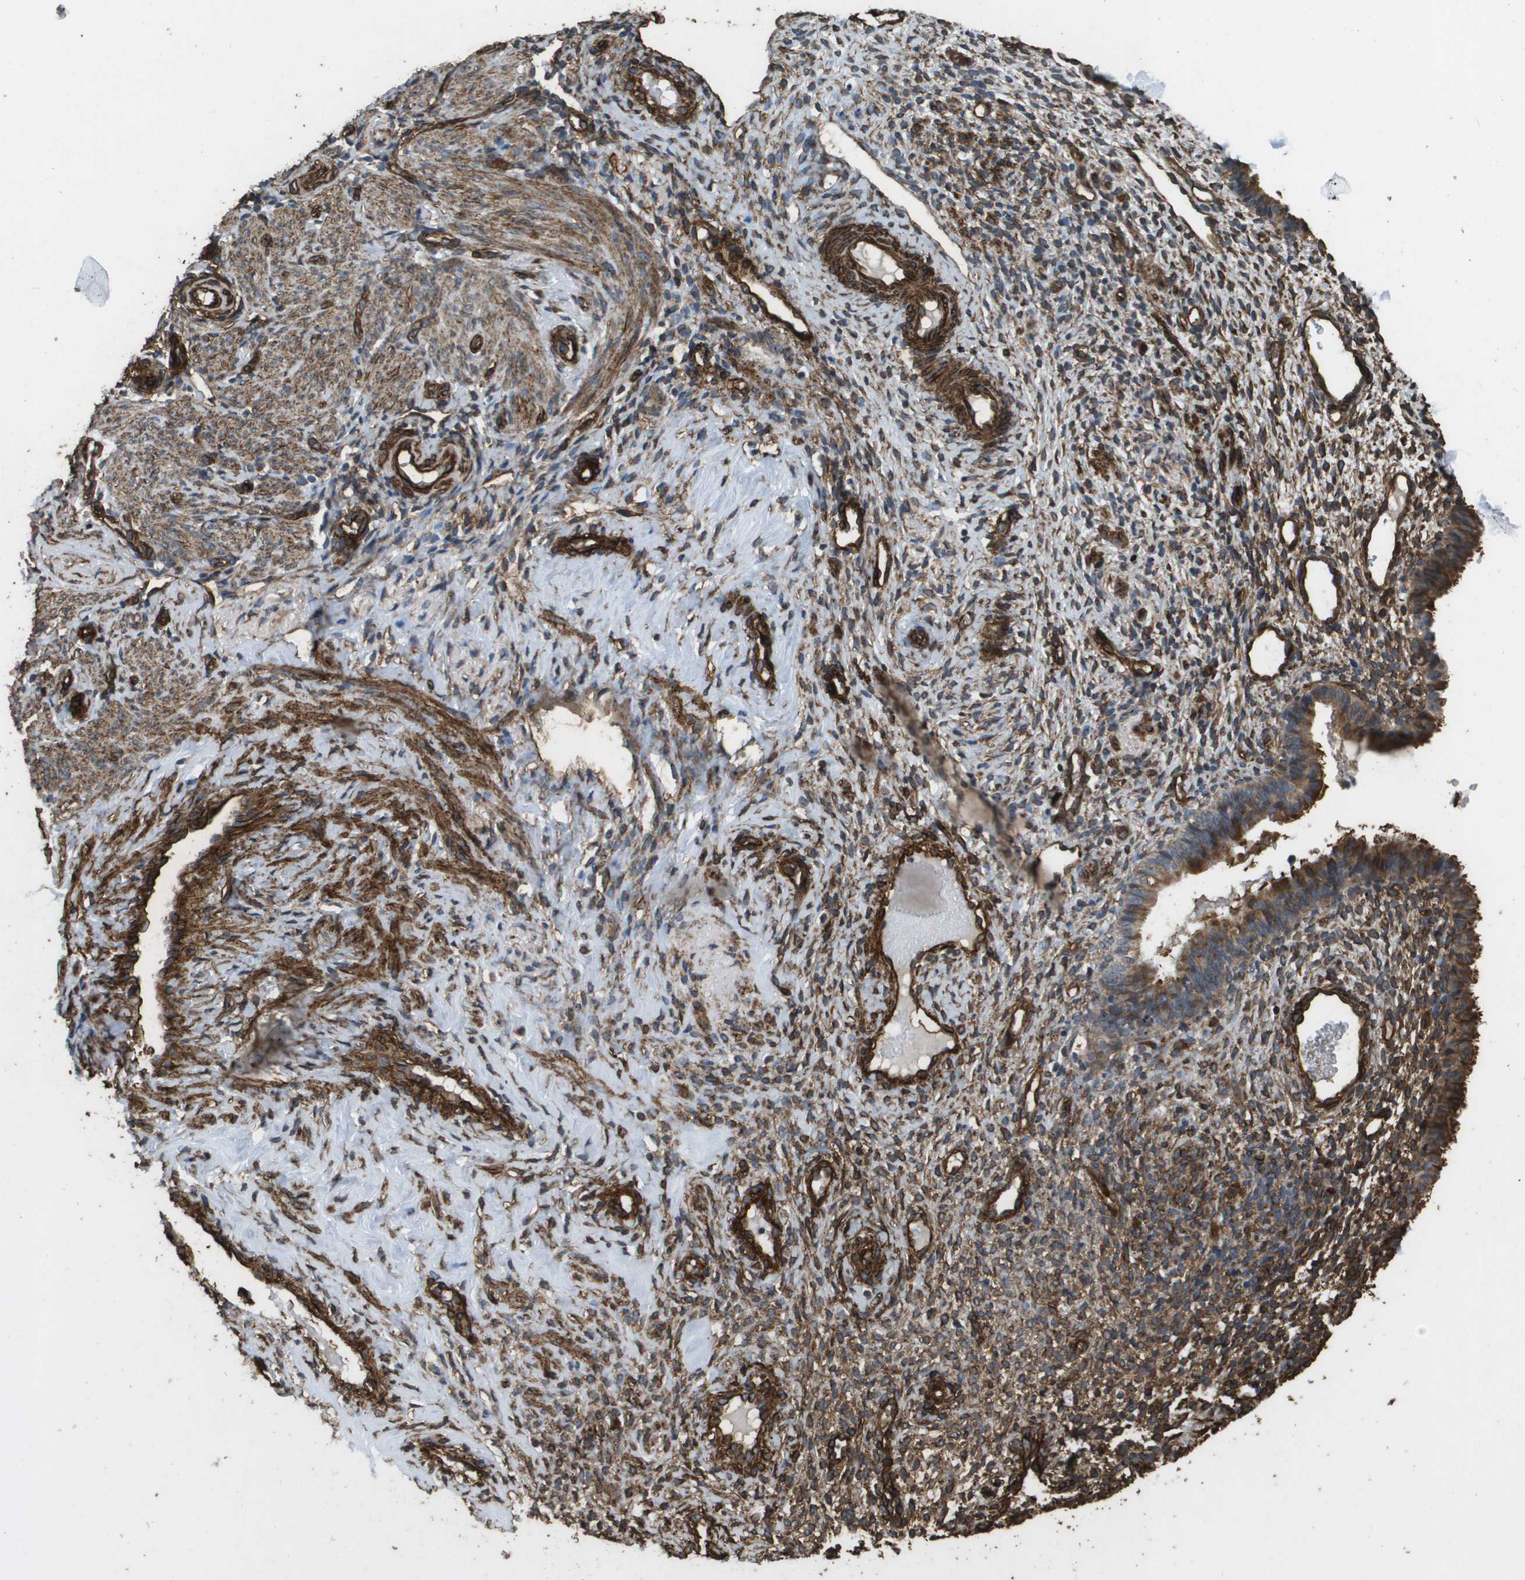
{"staining": {"intensity": "moderate", "quantity": ">75%", "location": "cytoplasmic/membranous"}, "tissue": "endometrium", "cell_type": "Cells in endometrial stroma", "image_type": "normal", "snomed": [{"axis": "morphology", "description": "Normal tissue, NOS"}, {"axis": "topography", "description": "Endometrium"}], "caption": "This is a histology image of immunohistochemistry staining of unremarkable endometrium, which shows moderate expression in the cytoplasmic/membranous of cells in endometrial stroma.", "gene": "AAMP", "patient": {"sex": "female", "age": 61}}